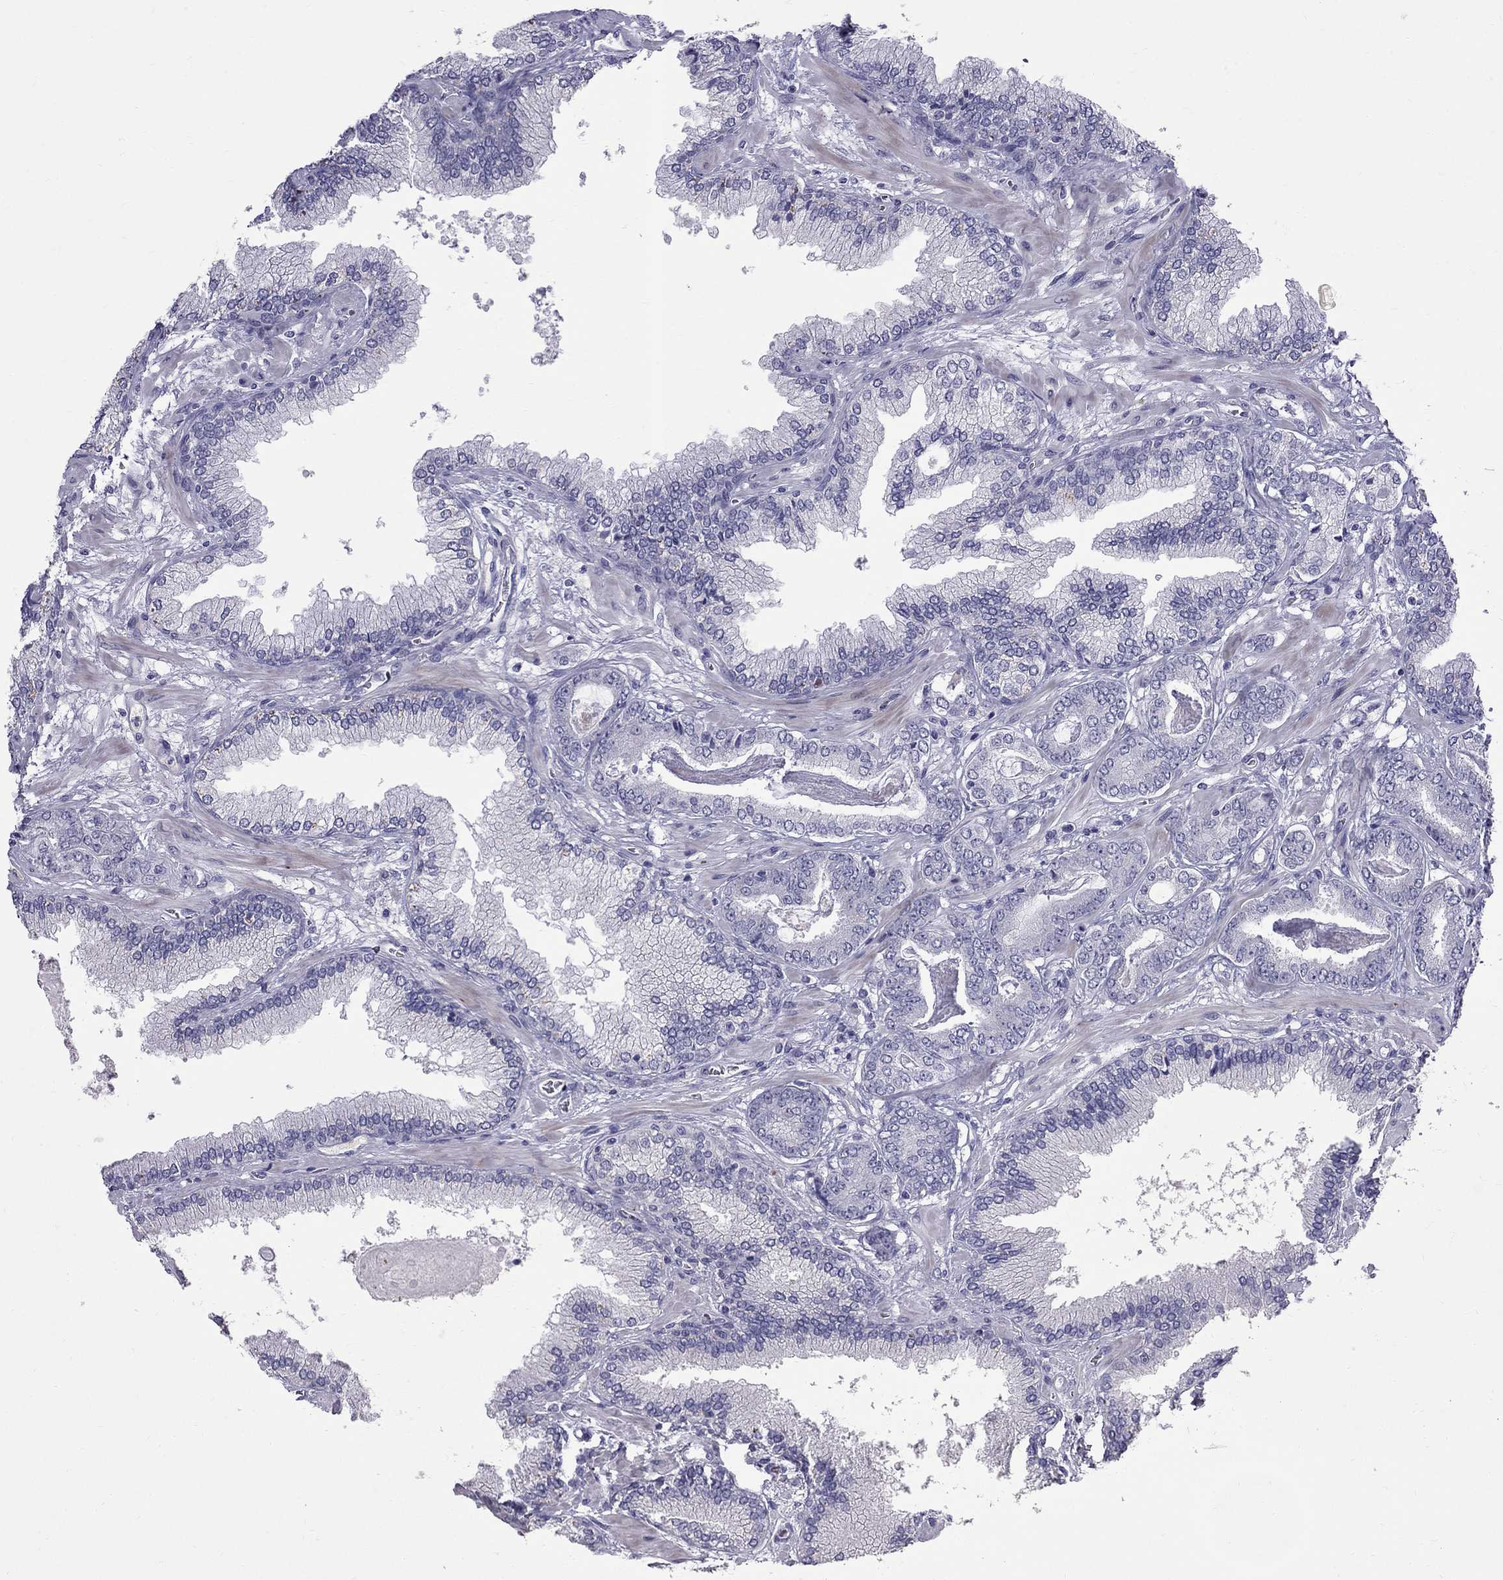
{"staining": {"intensity": "negative", "quantity": "none", "location": "none"}, "tissue": "prostate cancer", "cell_type": "Tumor cells", "image_type": "cancer", "snomed": [{"axis": "morphology", "description": "Adenocarcinoma, Low grade"}, {"axis": "topography", "description": "Prostate"}], "caption": "Histopathology image shows no significant protein positivity in tumor cells of prostate cancer (adenocarcinoma (low-grade)). (DAB IHC, high magnification).", "gene": "CFAP91", "patient": {"sex": "male", "age": 69}}